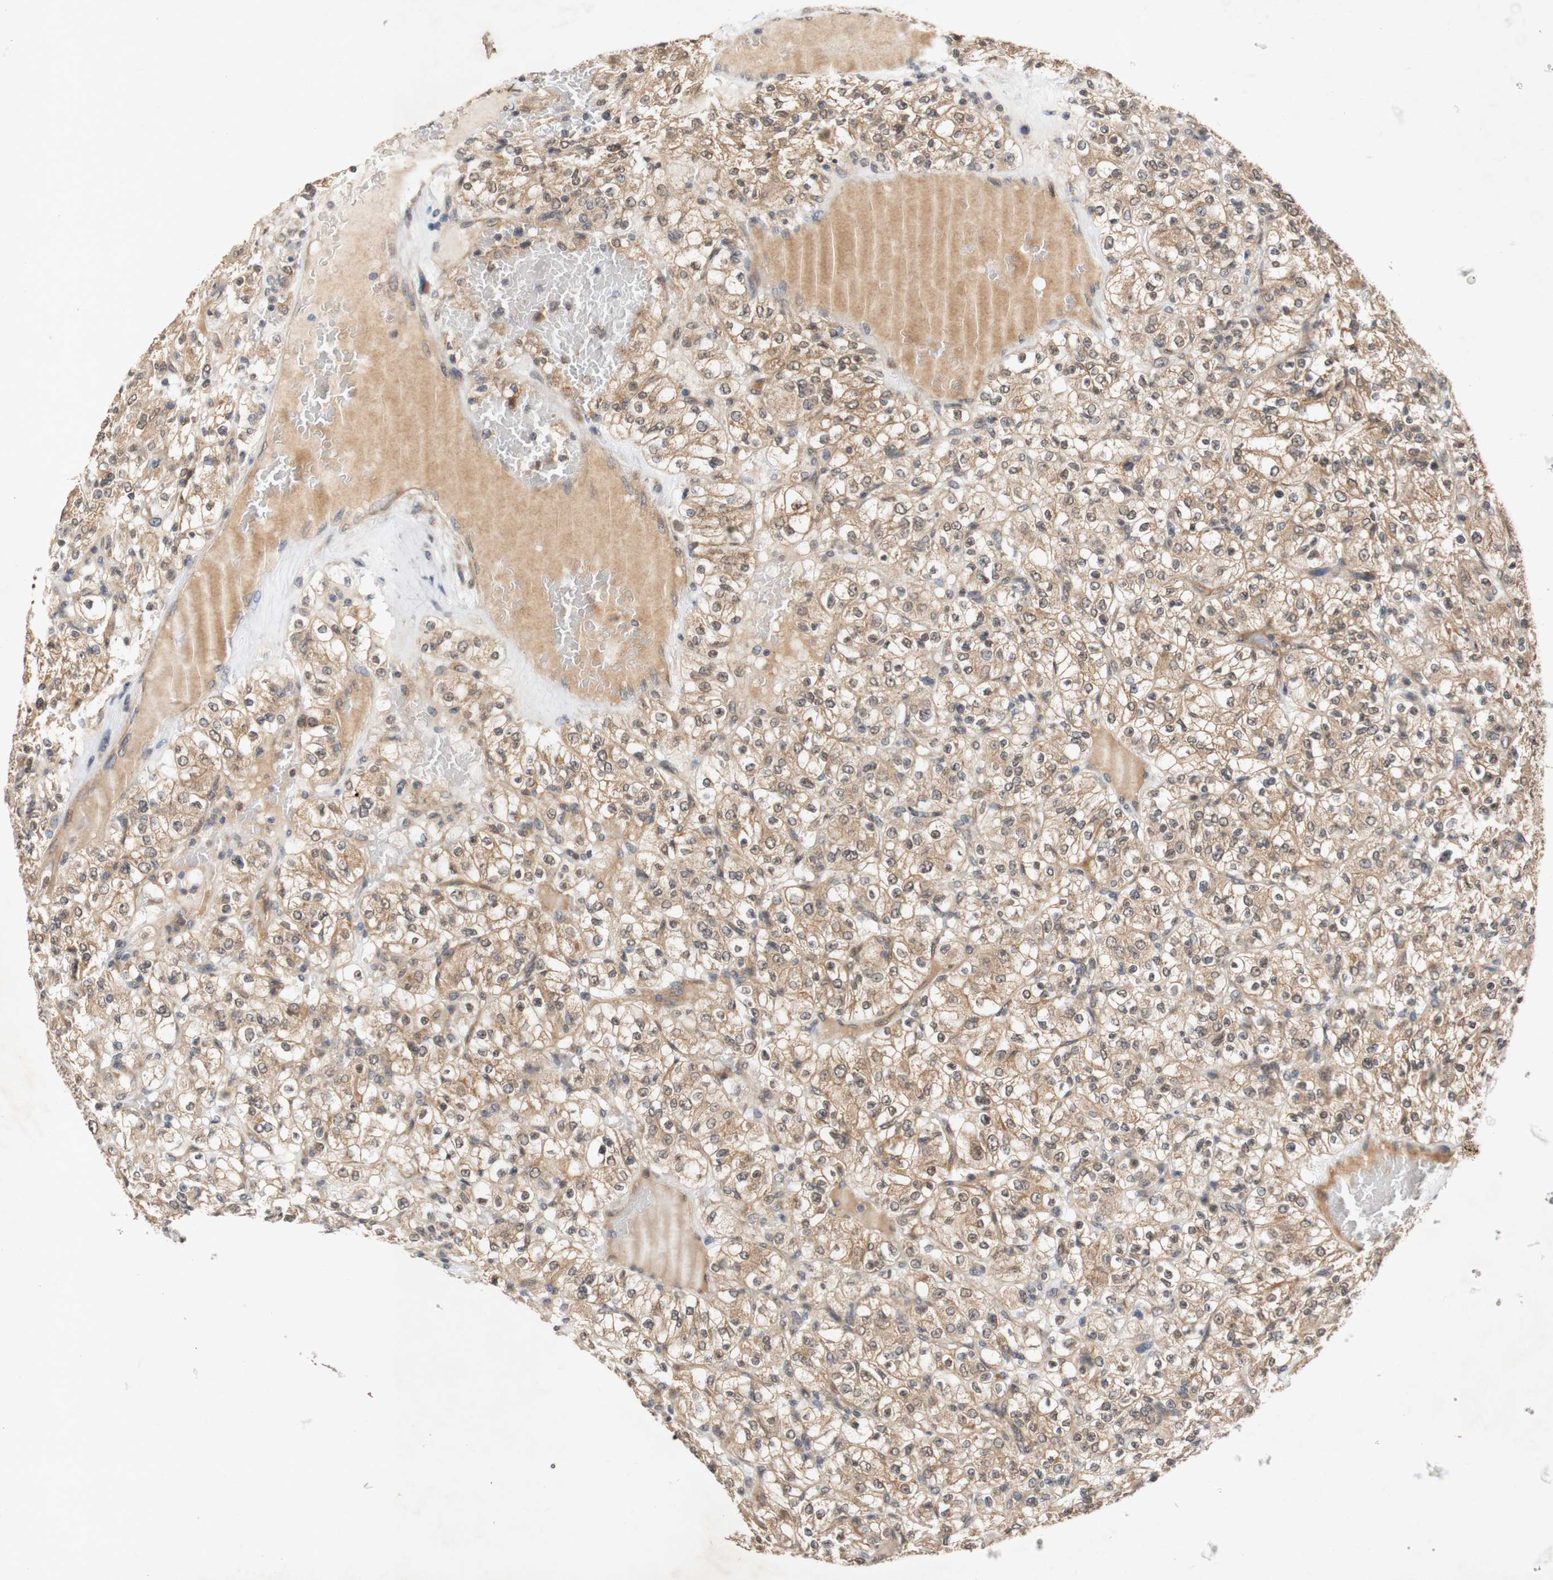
{"staining": {"intensity": "moderate", "quantity": ">75%", "location": "cytoplasmic/membranous,nuclear"}, "tissue": "renal cancer", "cell_type": "Tumor cells", "image_type": "cancer", "snomed": [{"axis": "morphology", "description": "Normal tissue, NOS"}, {"axis": "morphology", "description": "Adenocarcinoma, NOS"}, {"axis": "topography", "description": "Kidney"}], "caption": "Approximately >75% of tumor cells in renal cancer exhibit moderate cytoplasmic/membranous and nuclear protein expression as visualized by brown immunohistochemical staining.", "gene": "PIN1", "patient": {"sex": "female", "age": 72}}